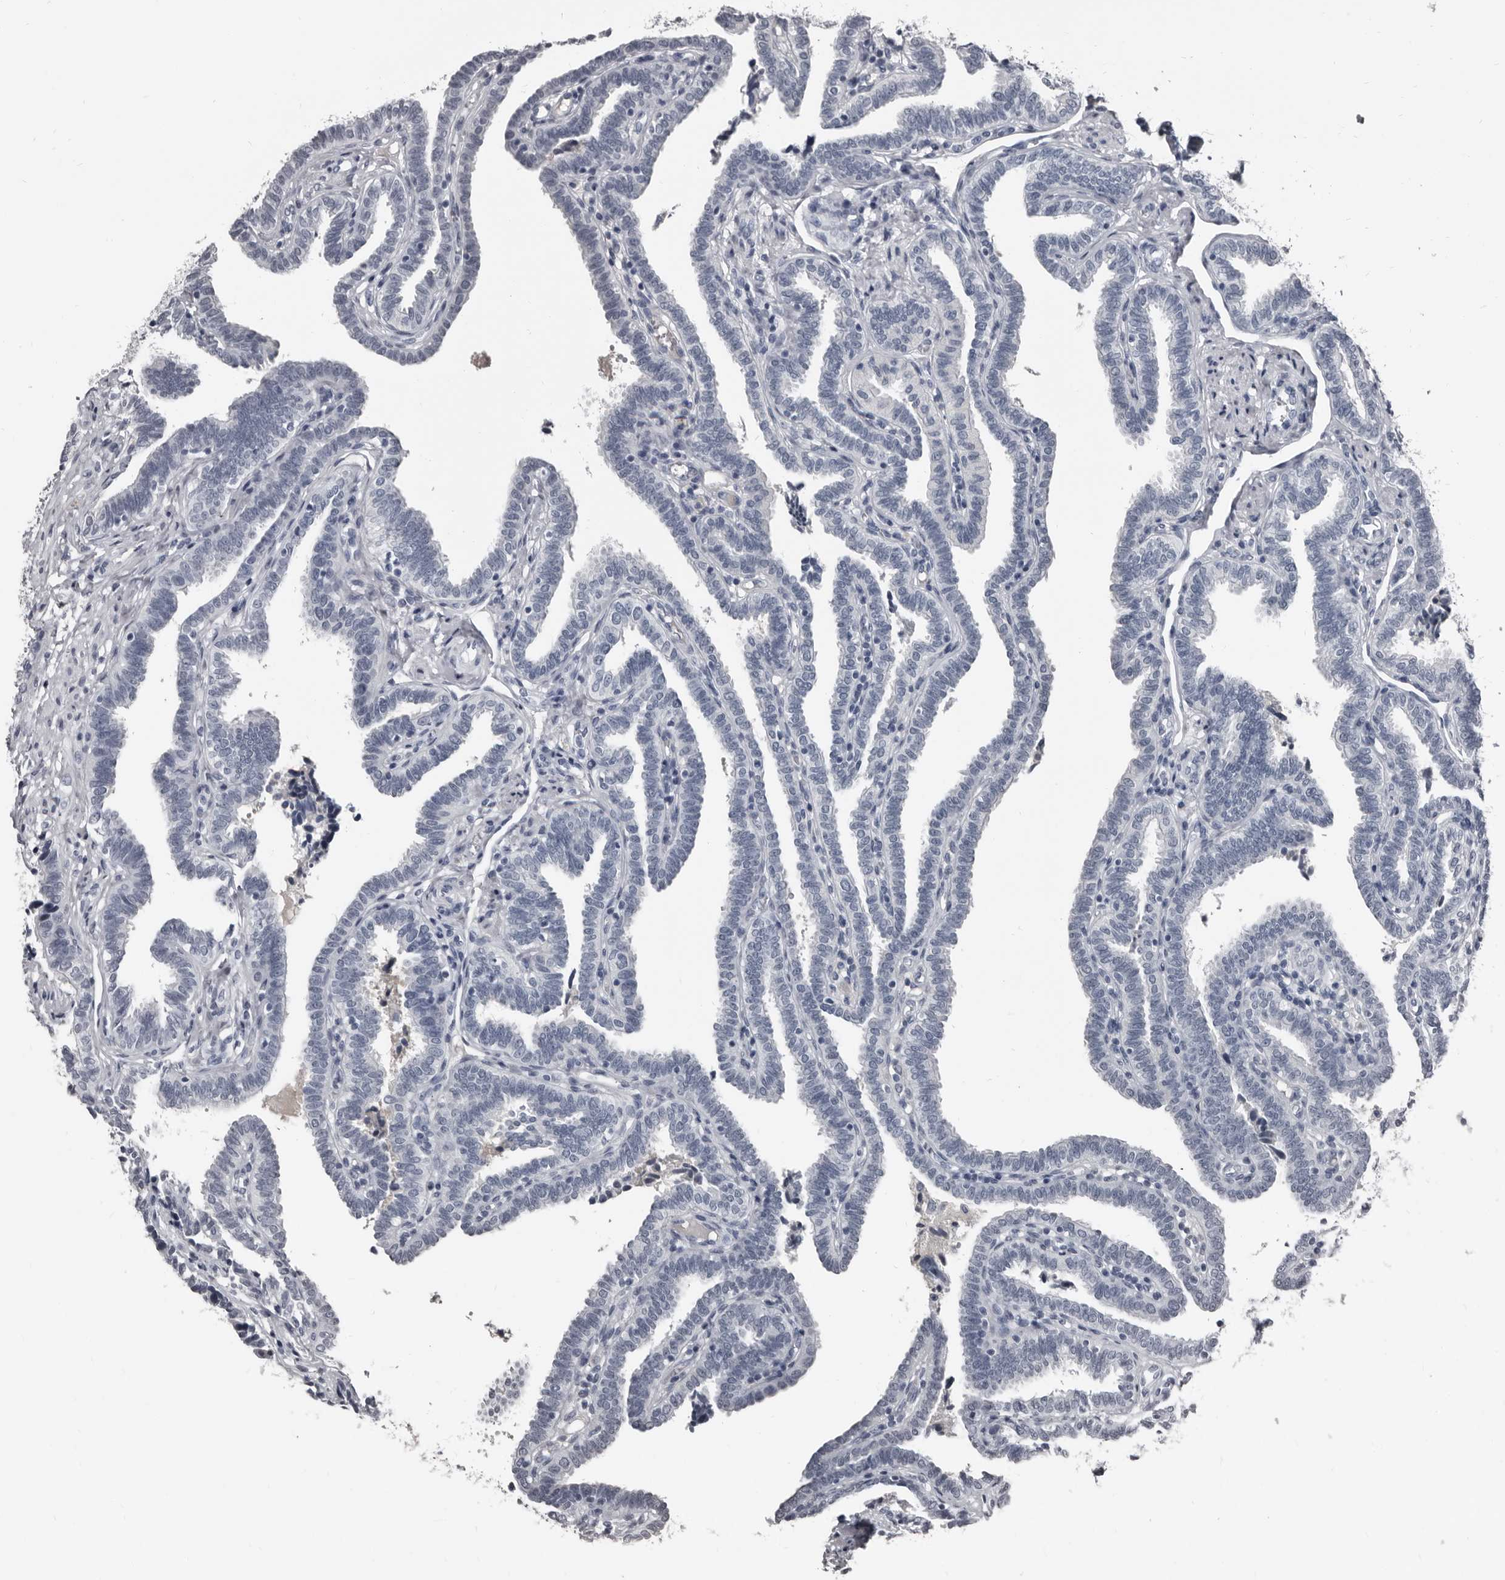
{"staining": {"intensity": "negative", "quantity": "none", "location": "none"}, "tissue": "fallopian tube", "cell_type": "Glandular cells", "image_type": "normal", "snomed": [{"axis": "morphology", "description": "Normal tissue, NOS"}, {"axis": "topography", "description": "Fallopian tube"}], "caption": "Glandular cells are negative for brown protein staining in benign fallopian tube. (DAB IHC, high magnification).", "gene": "GREB1", "patient": {"sex": "female", "age": 39}}